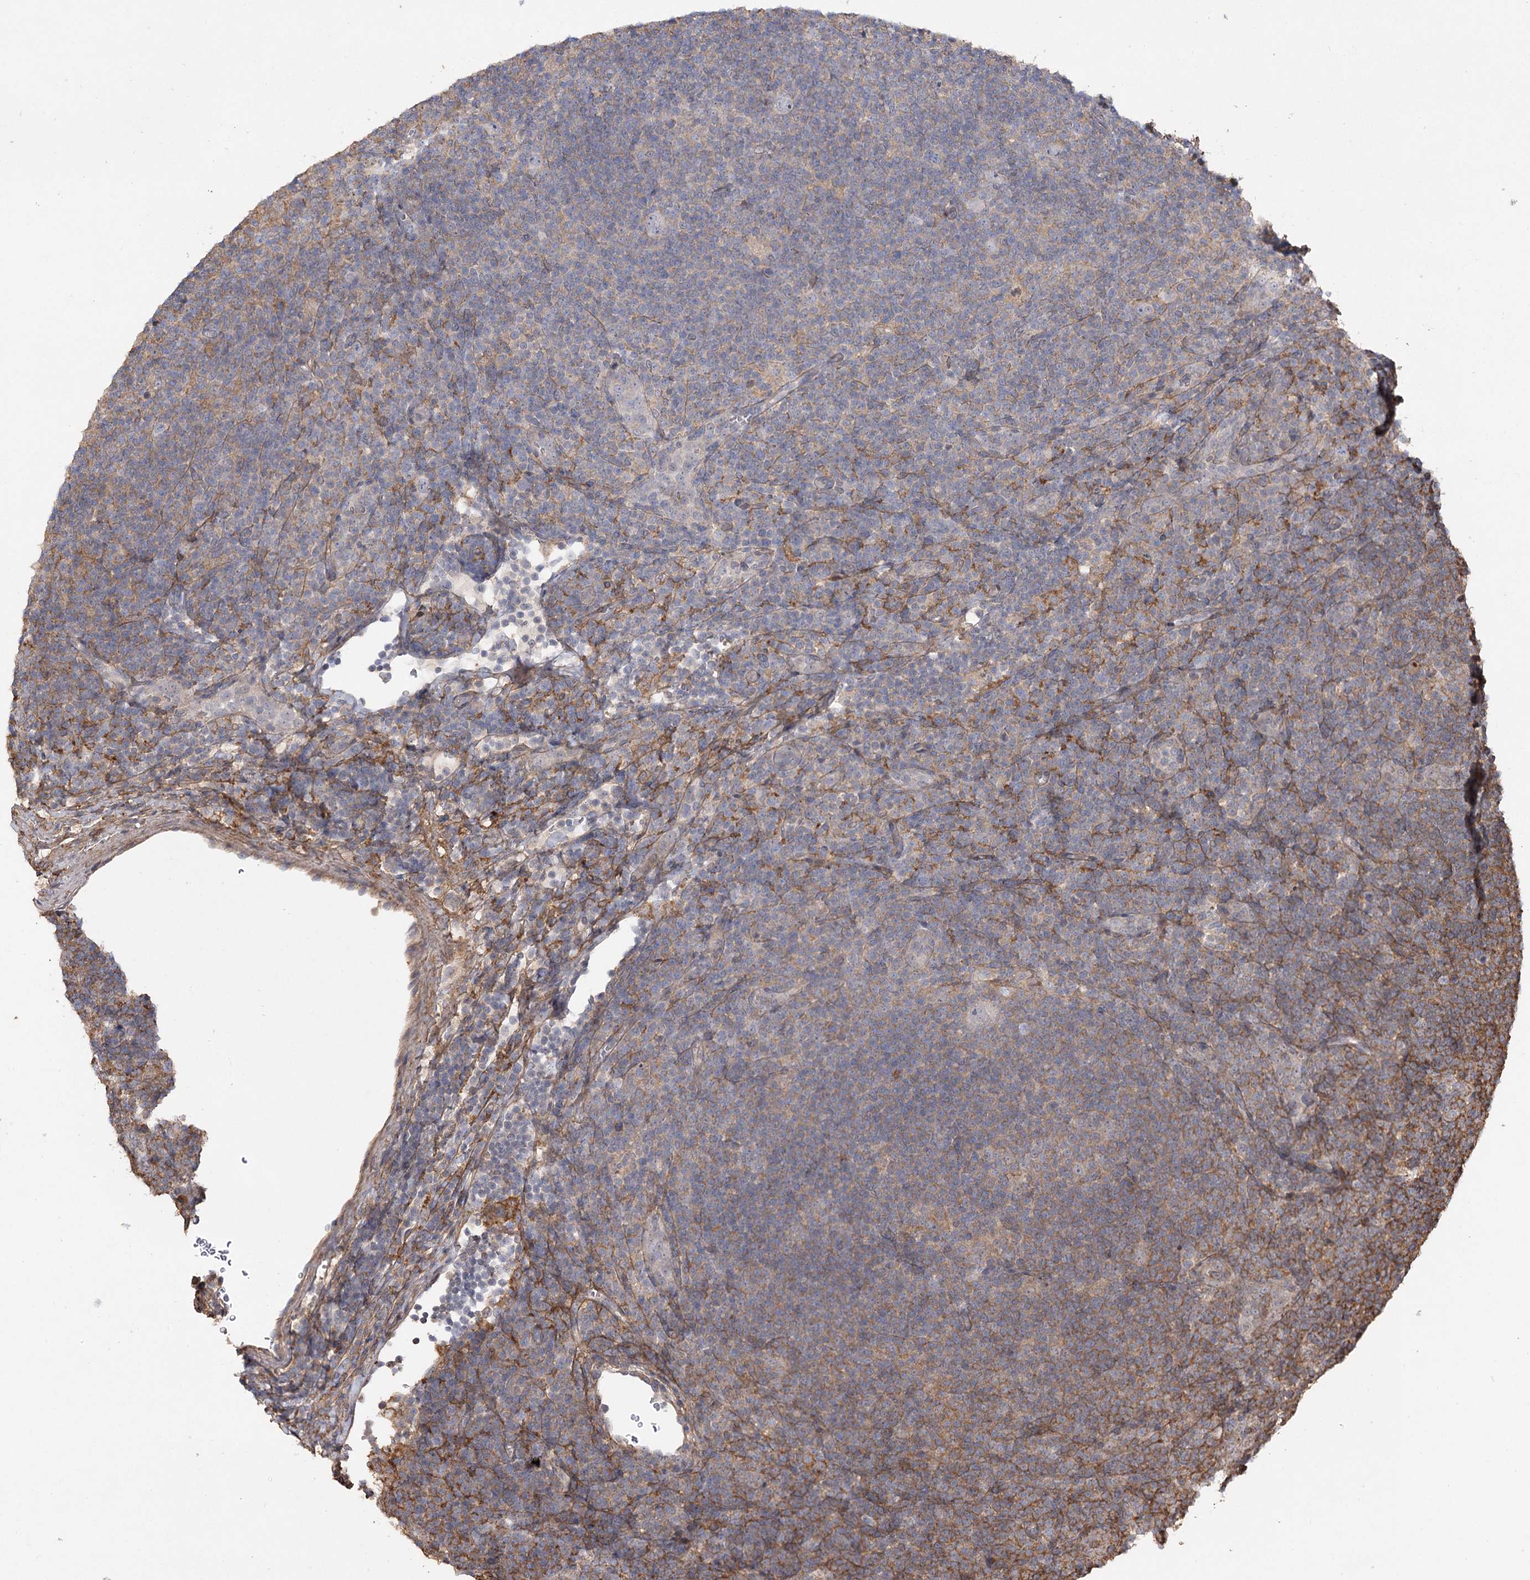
{"staining": {"intensity": "negative", "quantity": "none", "location": "none"}, "tissue": "lymphoma", "cell_type": "Tumor cells", "image_type": "cancer", "snomed": [{"axis": "morphology", "description": "Hodgkin's disease, NOS"}, {"axis": "topography", "description": "Lymph node"}], "caption": "Immunohistochemistry of Hodgkin's disease reveals no staining in tumor cells.", "gene": "OBSL1", "patient": {"sex": "female", "age": 57}}